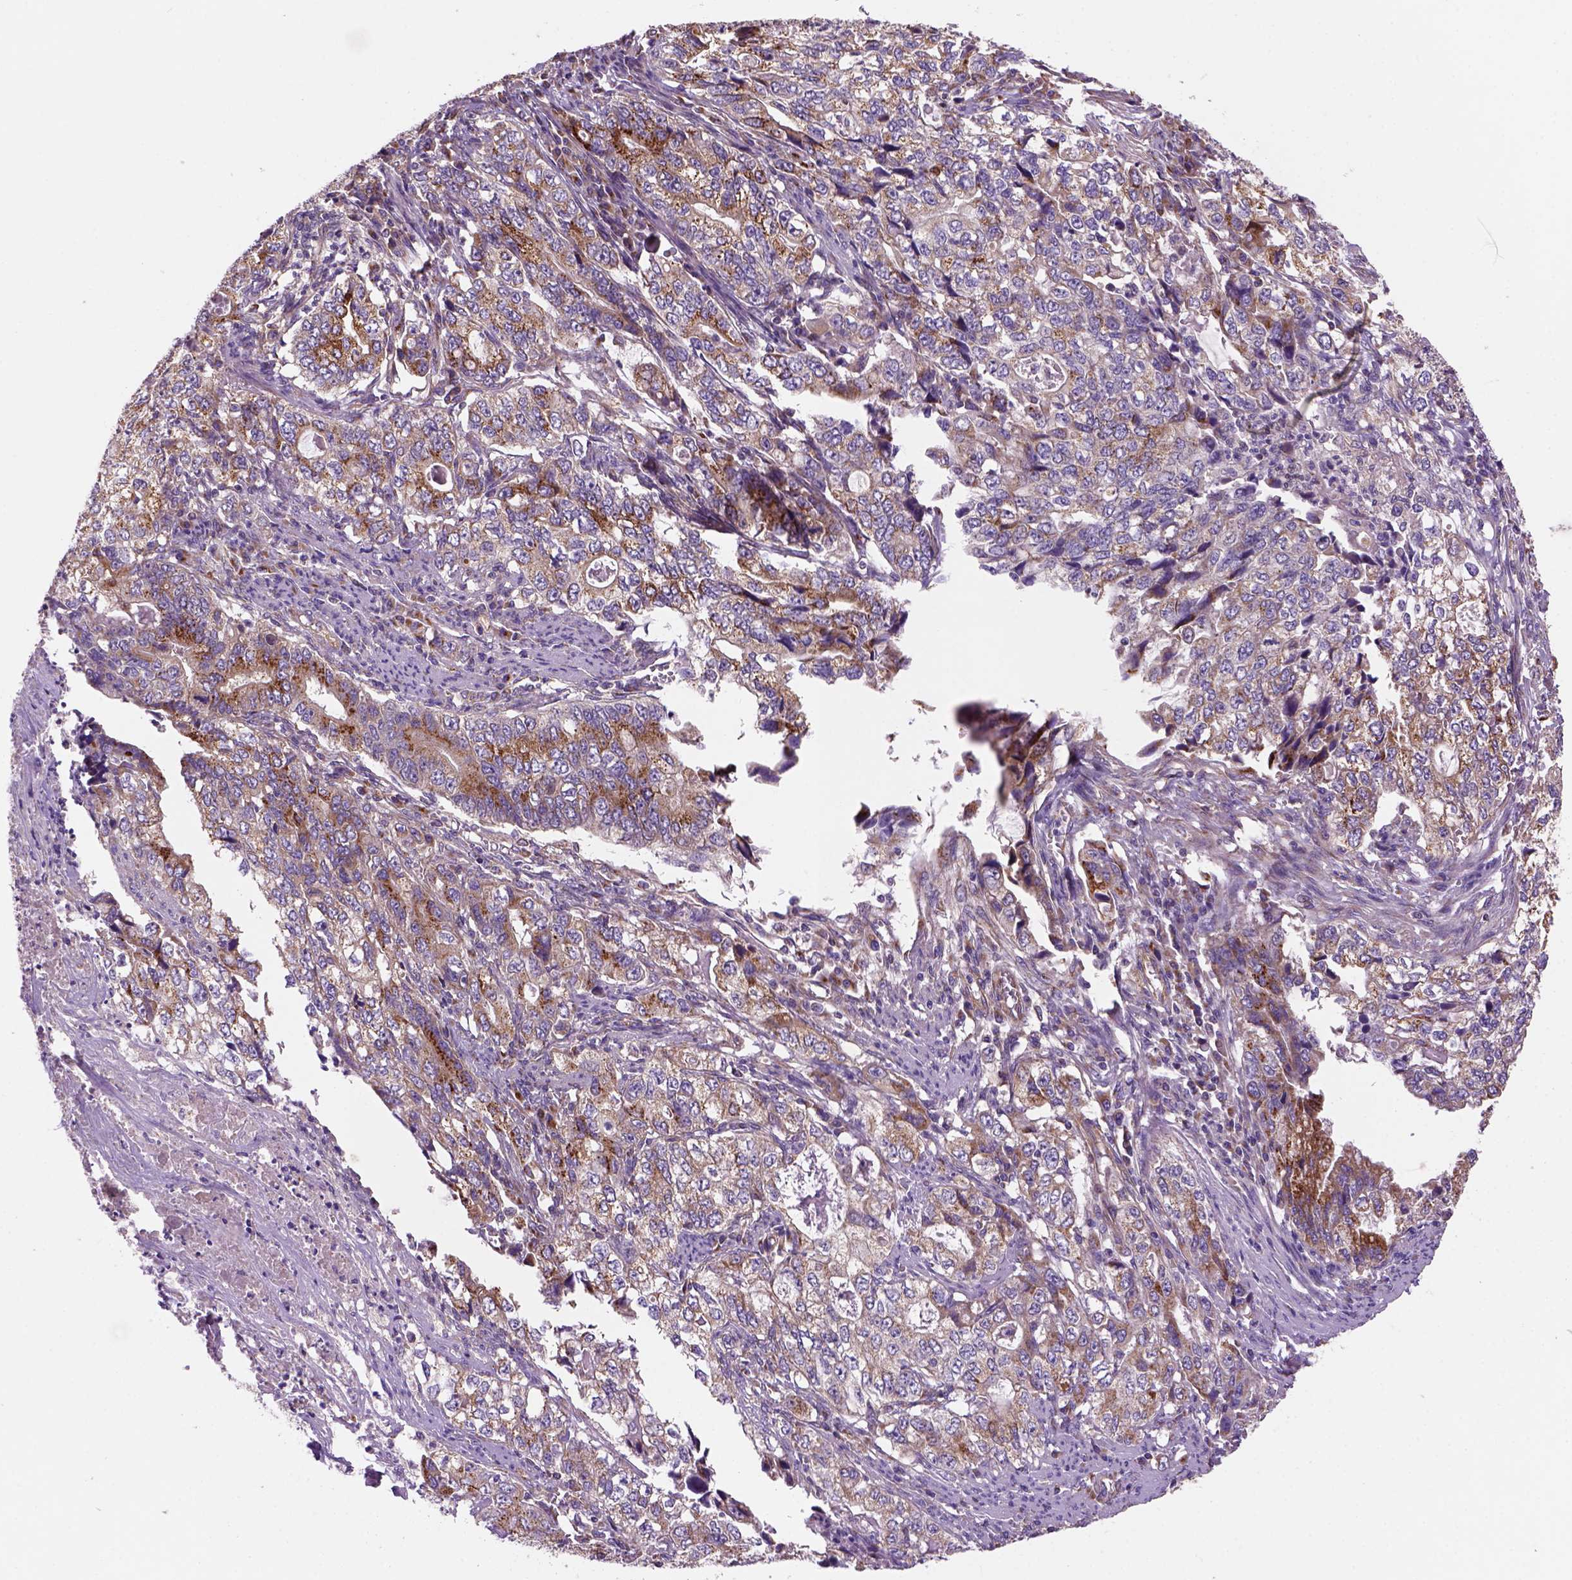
{"staining": {"intensity": "strong", "quantity": "<25%", "location": "cytoplasmic/membranous"}, "tissue": "stomach cancer", "cell_type": "Tumor cells", "image_type": "cancer", "snomed": [{"axis": "morphology", "description": "Adenocarcinoma, NOS"}, {"axis": "topography", "description": "Stomach, lower"}], "caption": "A micrograph of human stomach adenocarcinoma stained for a protein displays strong cytoplasmic/membranous brown staining in tumor cells.", "gene": "WARS2", "patient": {"sex": "female", "age": 72}}